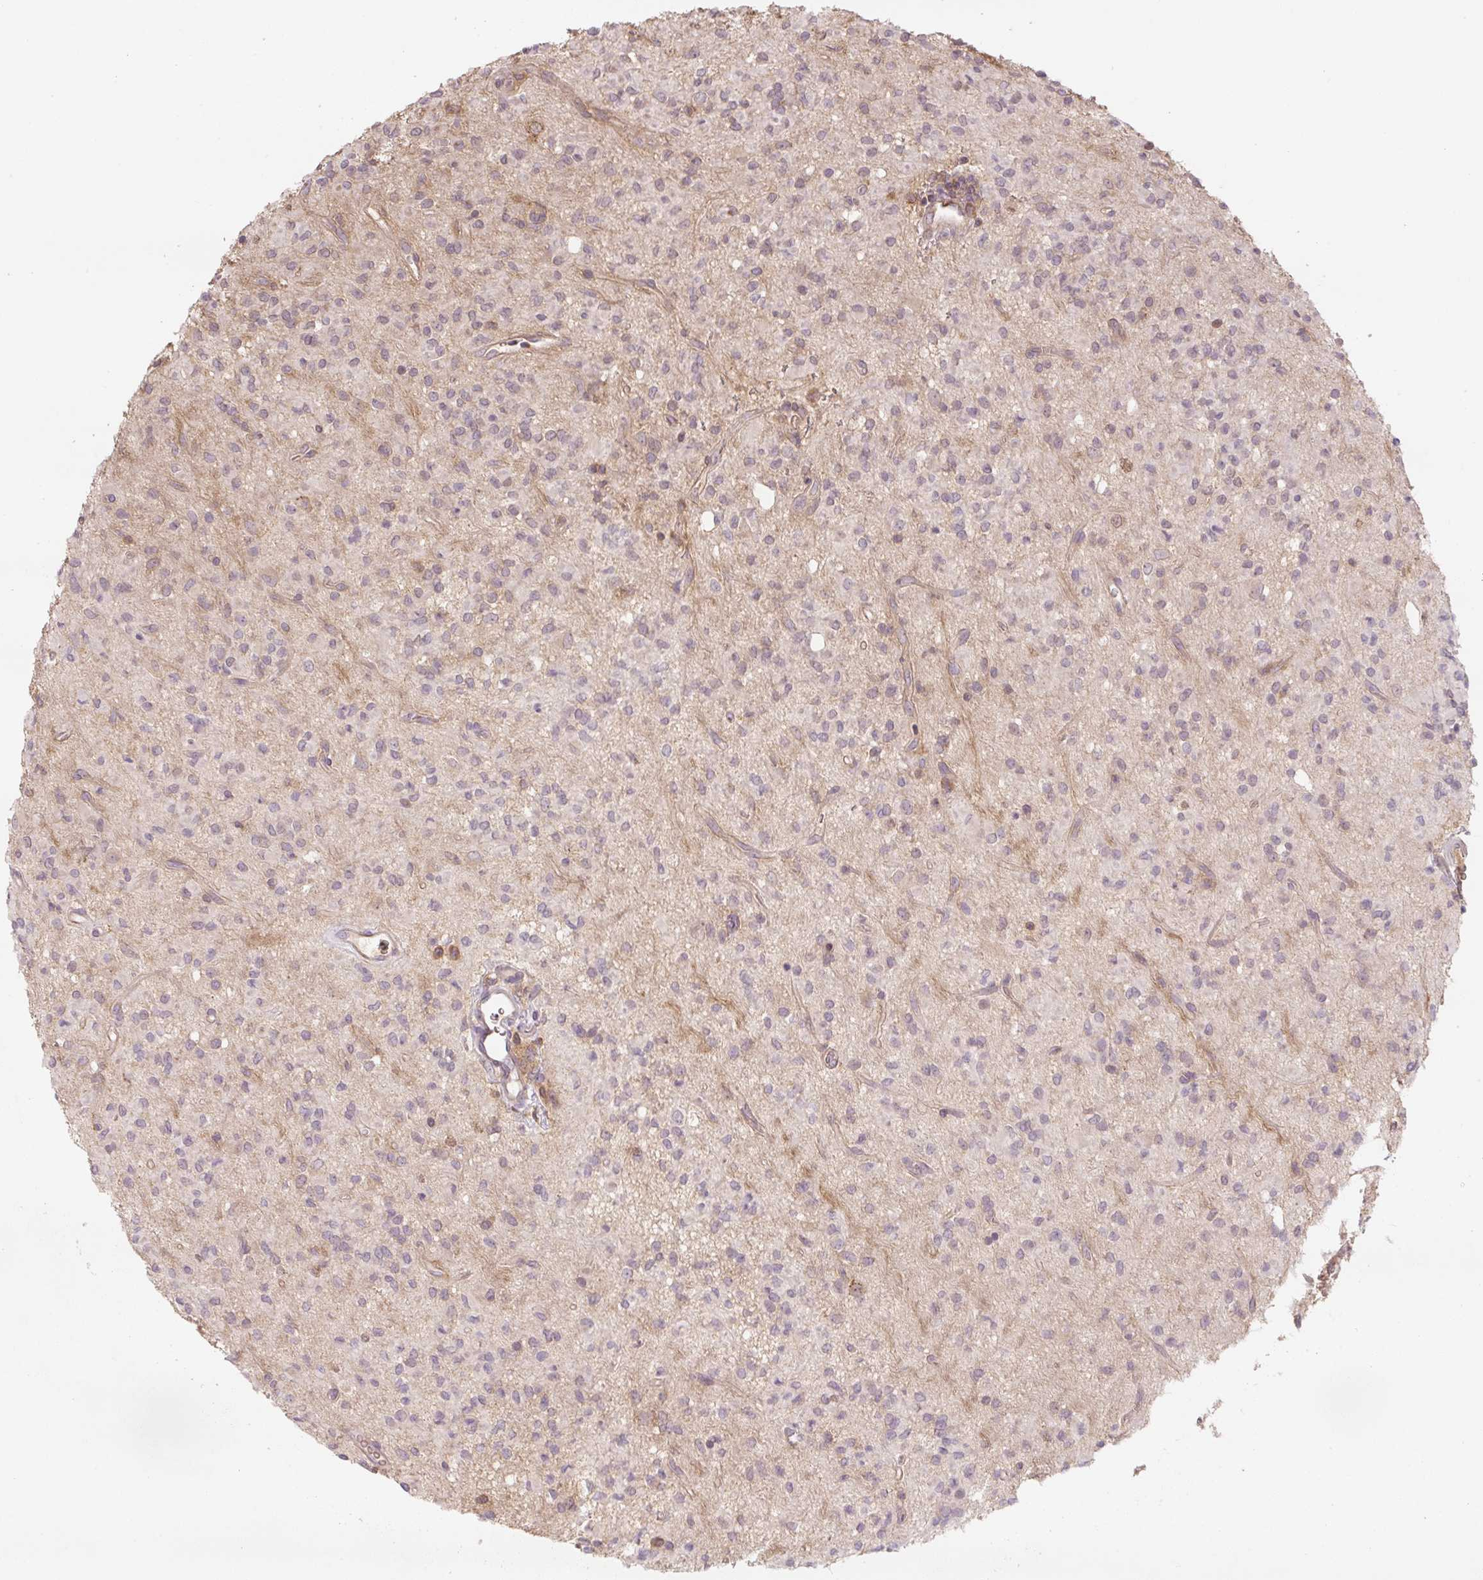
{"staining": {"intensity": "negative", "quantity": "none", "location": "none"}, "tissue": "glioma", "cell_type": "Tumor cells", "image_type": "cancer", "snomed": [{"axis": "morphology", "description": "Glioma, malignant, Low grade"}, {"axis": "topography", "description": "Brain"}], "caption": "Image shows no protein positivity in tumor cells of glioma tissue.", "gene": "C2orf73", "patient": {"sex": "female", "age": 33}}